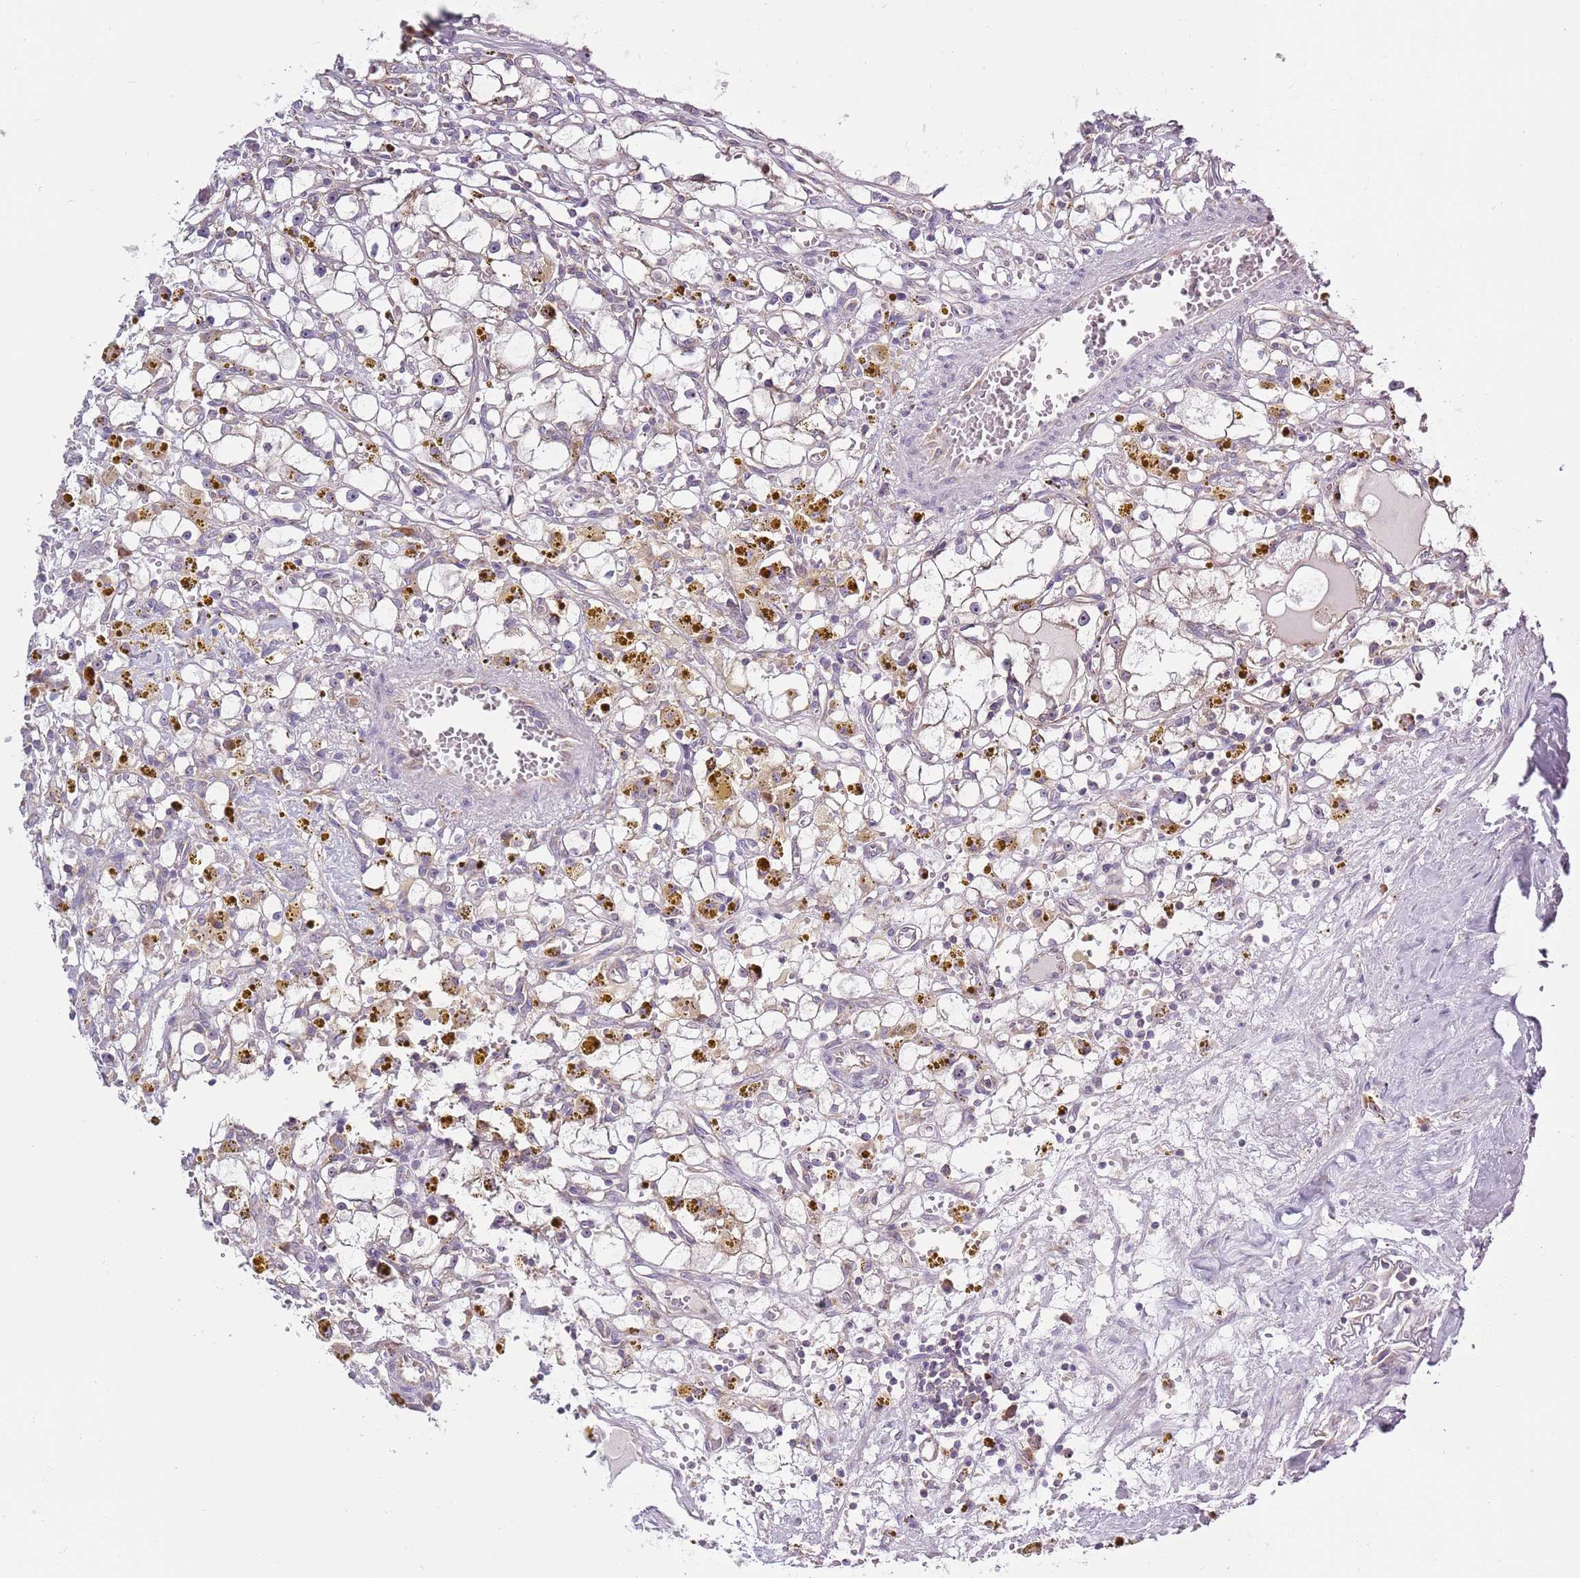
{"staining": {"intensity": "negative", "quantity": "none", "location": "none"}, "tissue": "renal cancer", "cell_type": "Tumor cells", "image_type": "cancer", "snomed": [{"axis": "morphology", "description": "Adenocarcinoma, NOS"}, {"axis": "topography", "description": "Kidney"}], "caption": "Renal cancer (adenocarcinoma) stained for a protein using IHC reveals no staining tumor cells.", "gene": "RPL17-C18orf32", "patient": {"sex": "male", "age": 56}}